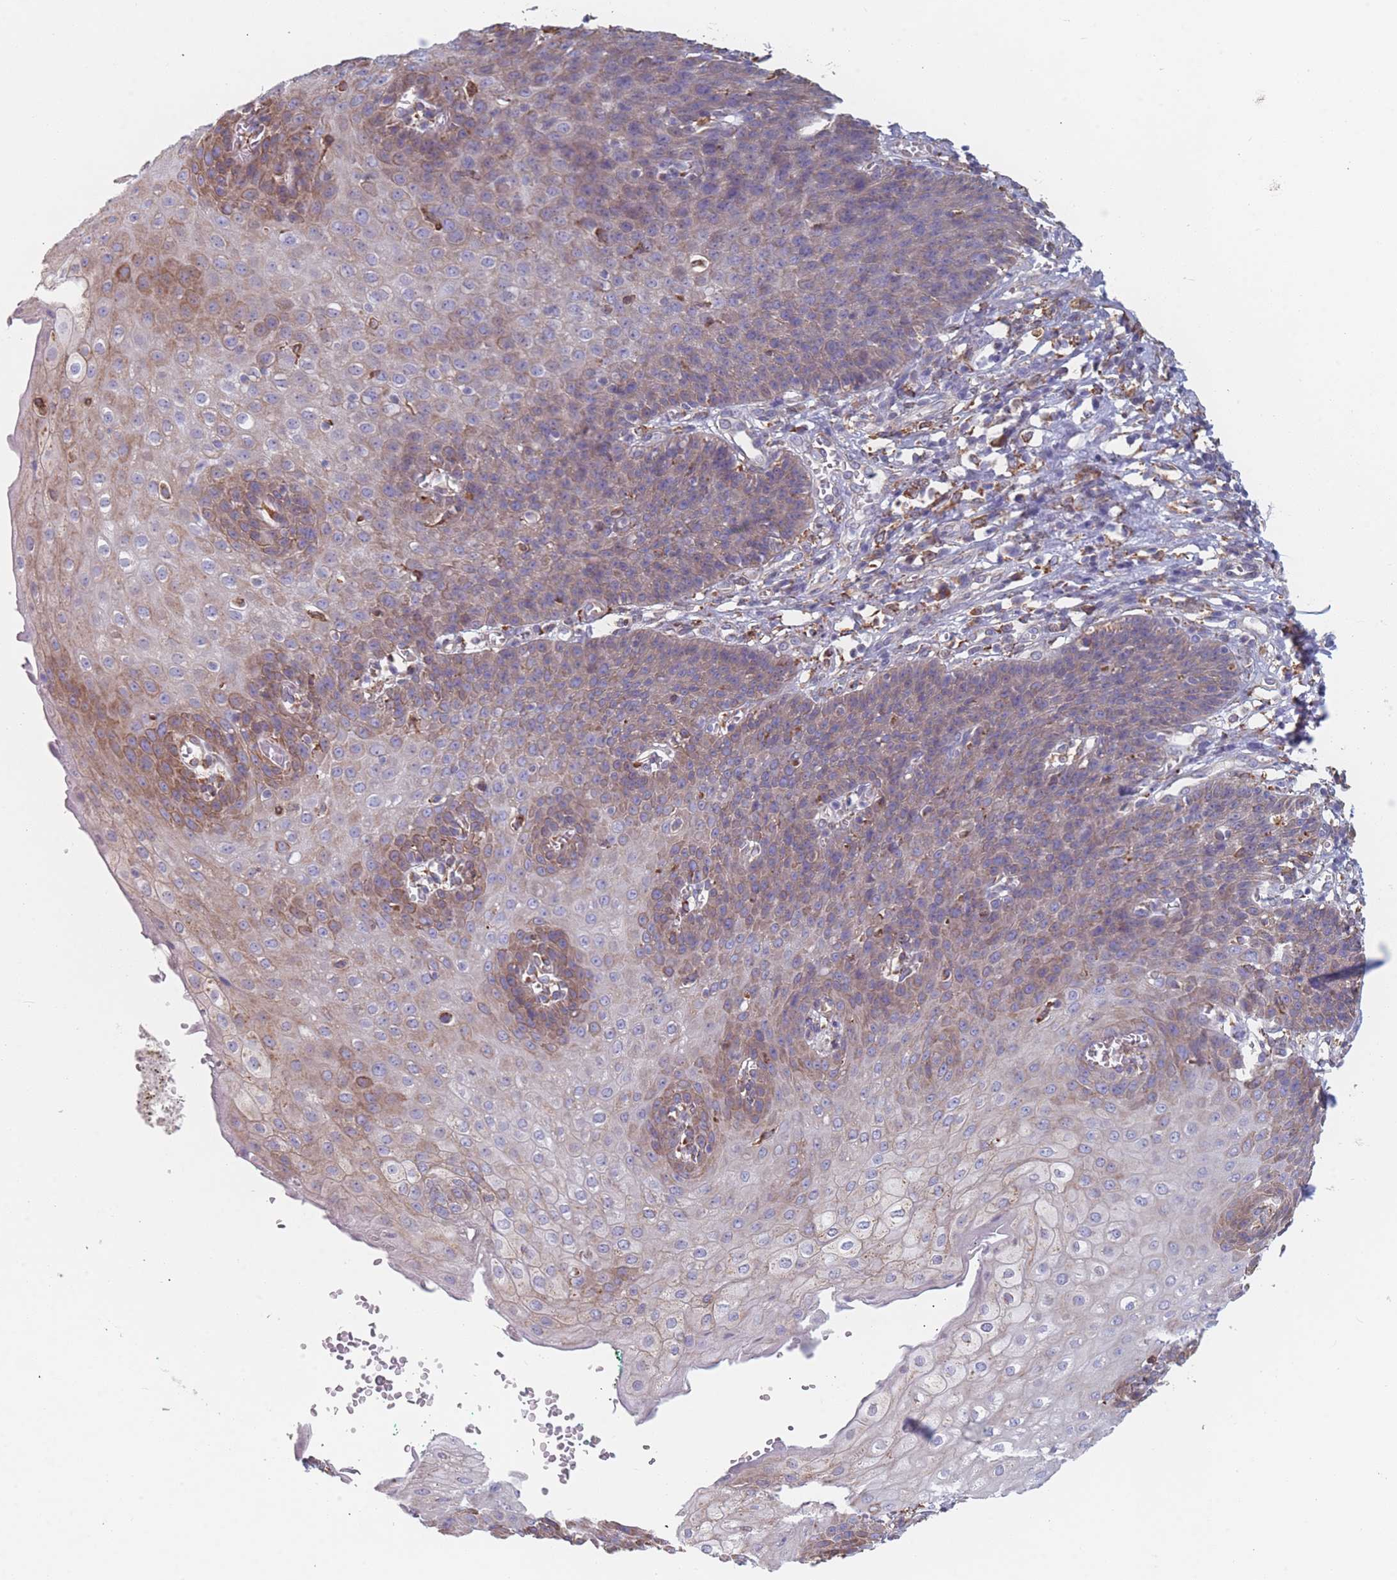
{"staining": {"intensity": "moderate", "quantity": "25%-75%", "location": "cytoplasmic/membranous"}, "tissue": "esophagus", "cell_type": "Squamous epithelial cells", "image_type": "normal", "snomed": [{"axis": "morphology", "description": "Normal tissue, NOS"}, {"axis": "topography", "description": "Esophagus"}], "caption": "A medium amount of moderate cytoplasmic/membranous expression is appreciated in approximately 25%-75% of squamous epithelial cells in benign esophagus.", "gene": "OR7C2", "patient": {"sex": "male", "age": 71}}